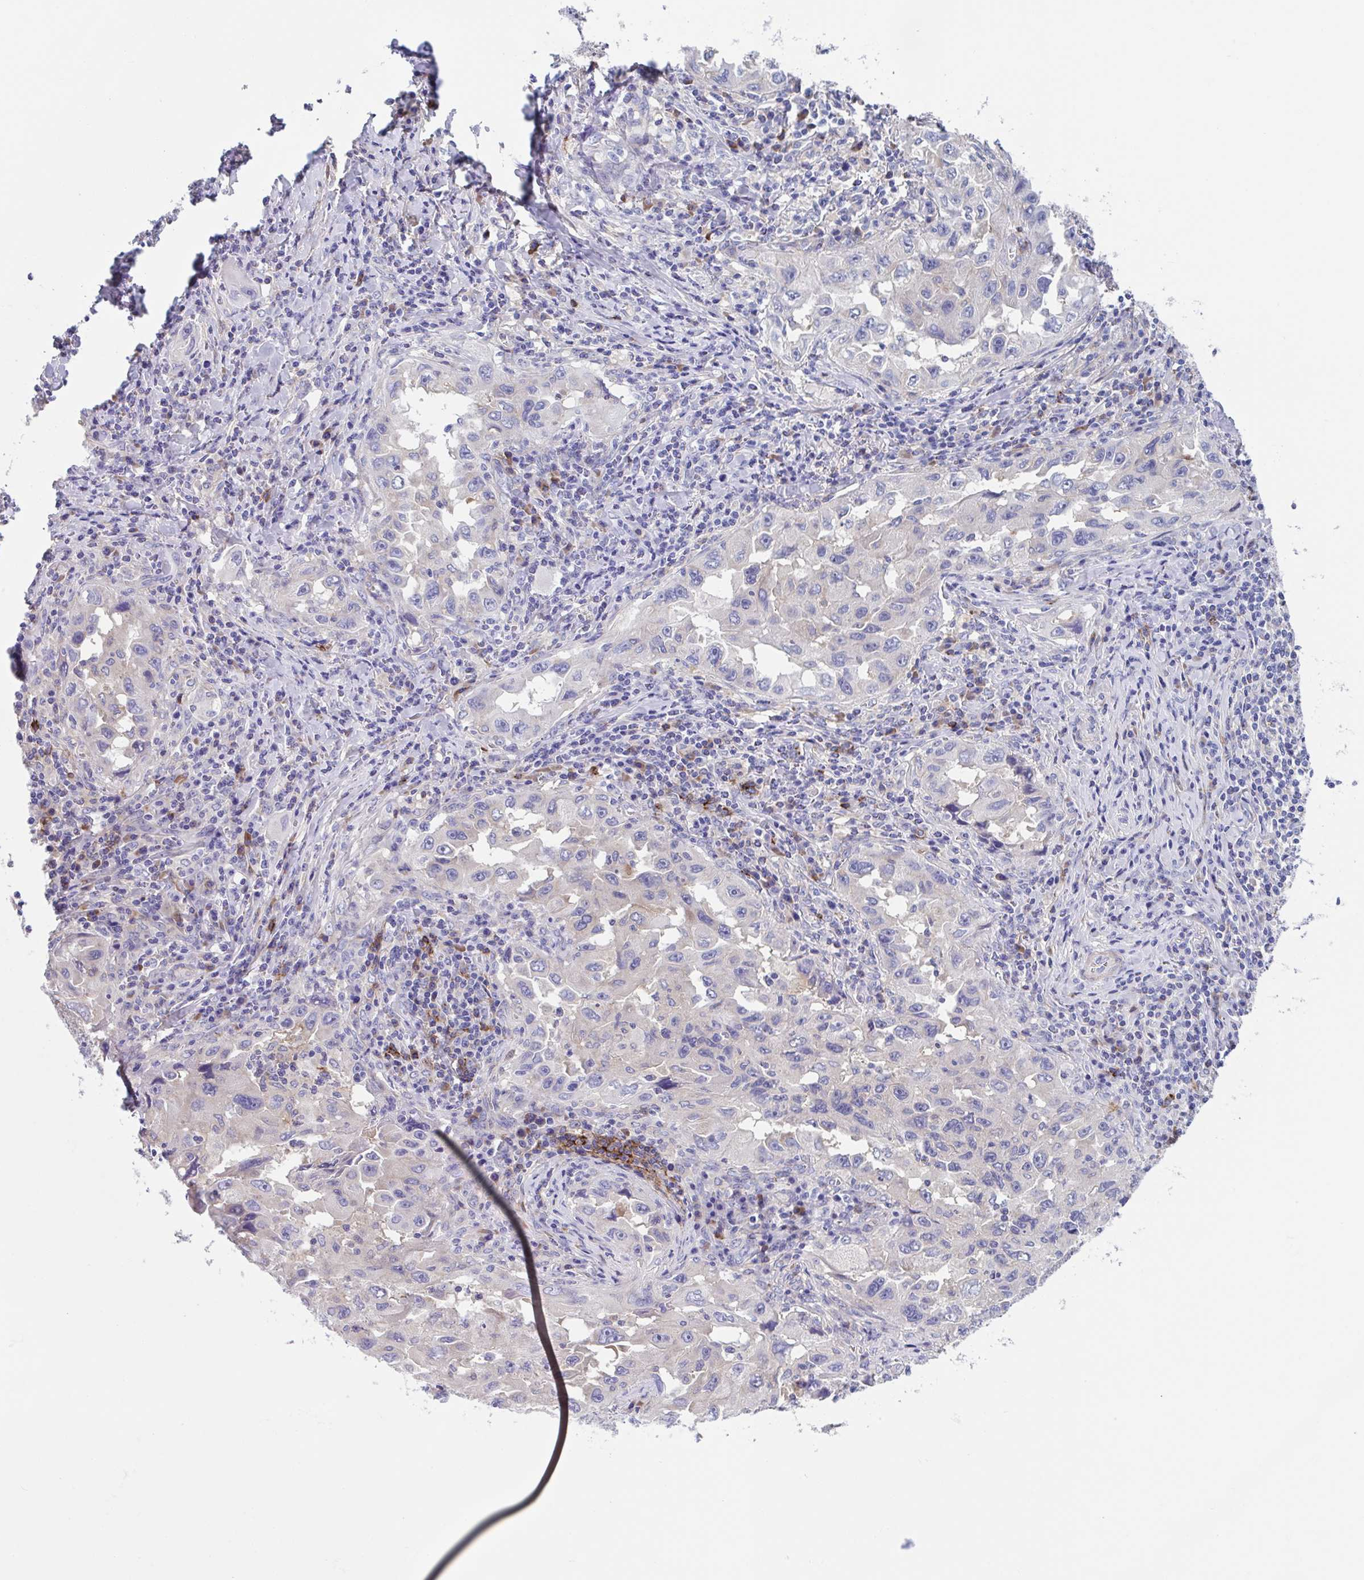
{"staining": {"intensity": "negative", "quantity": "none", "location": "none"}, "tissue": "lung cancer", "cell_type": "Tumor cells", "image_type": "cancer", "snomed": [{"axis": "morphology", "description": "Adenocarcinoma, NOS"}, {"axis": "topography", "description": "Lung"}], "caption": "DAB (3,3'-diaminobenzidine) immunohistochemical staining of human adenocarcinoma (lung) reveals no significant expression in tumor cells. (Stains: DAB immunohistochemistry with hematoxylin counter stain, Microscopy: brightfield microscopy at high magnification).", "gene": "LPIN3", "patient": {"sex": "female", "age": 73}}